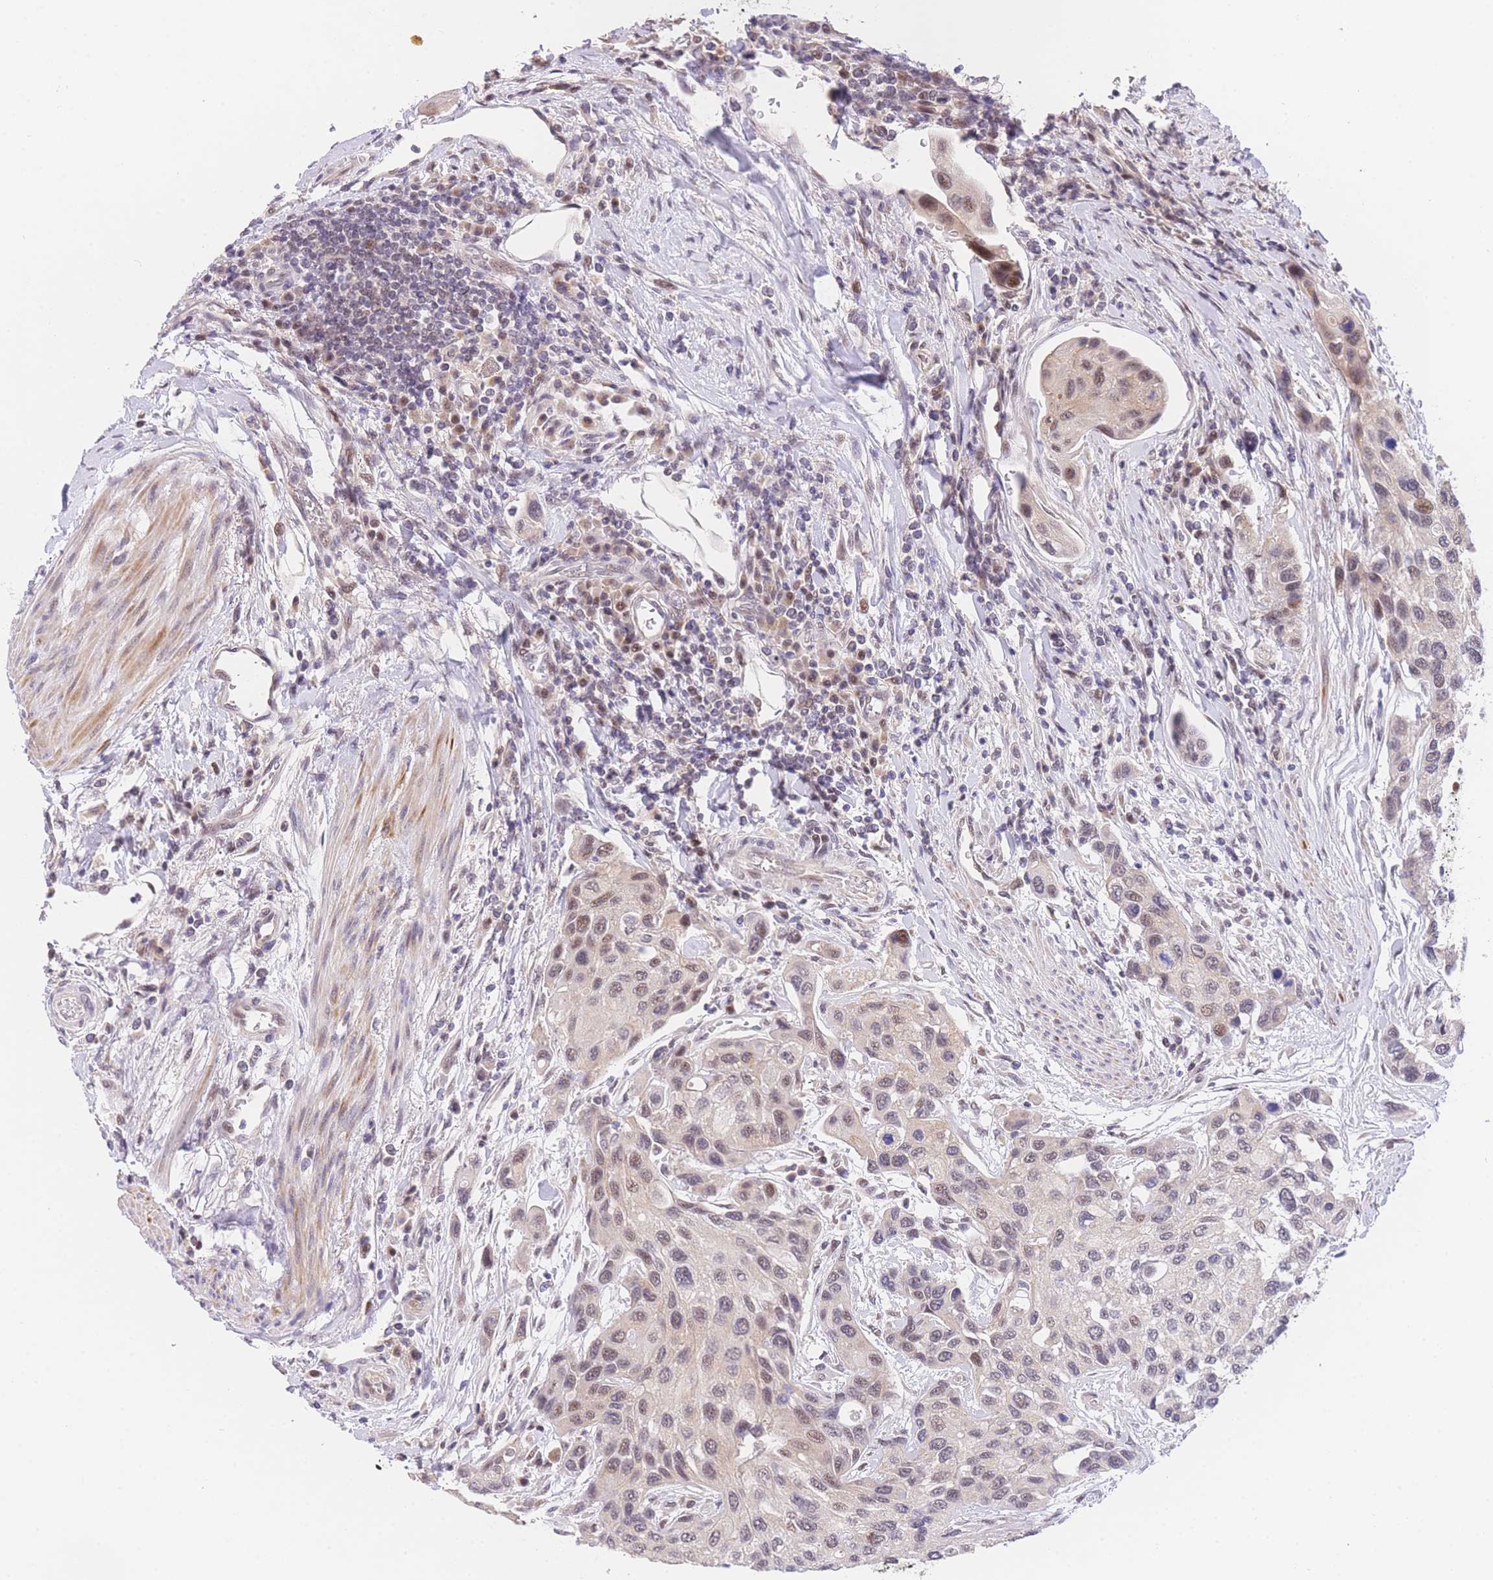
{"staining": {"intensity": "weak", "quantity": ">75%", "location": "nuclear"}, "tissue": "urothelial cancer", "cell_type": "Tumor cells", "image_type": "cancer", "snomed": [{"axis": "morphology", "description": "Normal tissue, NOS"}, {"axis": "morphology", "description": "Urothelial carcinoma, High grade"}, {"axis": "topography", "description": "Vascular tissue"}, {"axis": "topography", "description": "Urinary bladder"}], "caption": "Tumor cells demonstrate low levels of weak nuclear expression in approximately >75% of cells in urothelial carcinoma (high-grade).", "gene": "SLC35F2", "patient": {"sex": "female", "age": 56}}